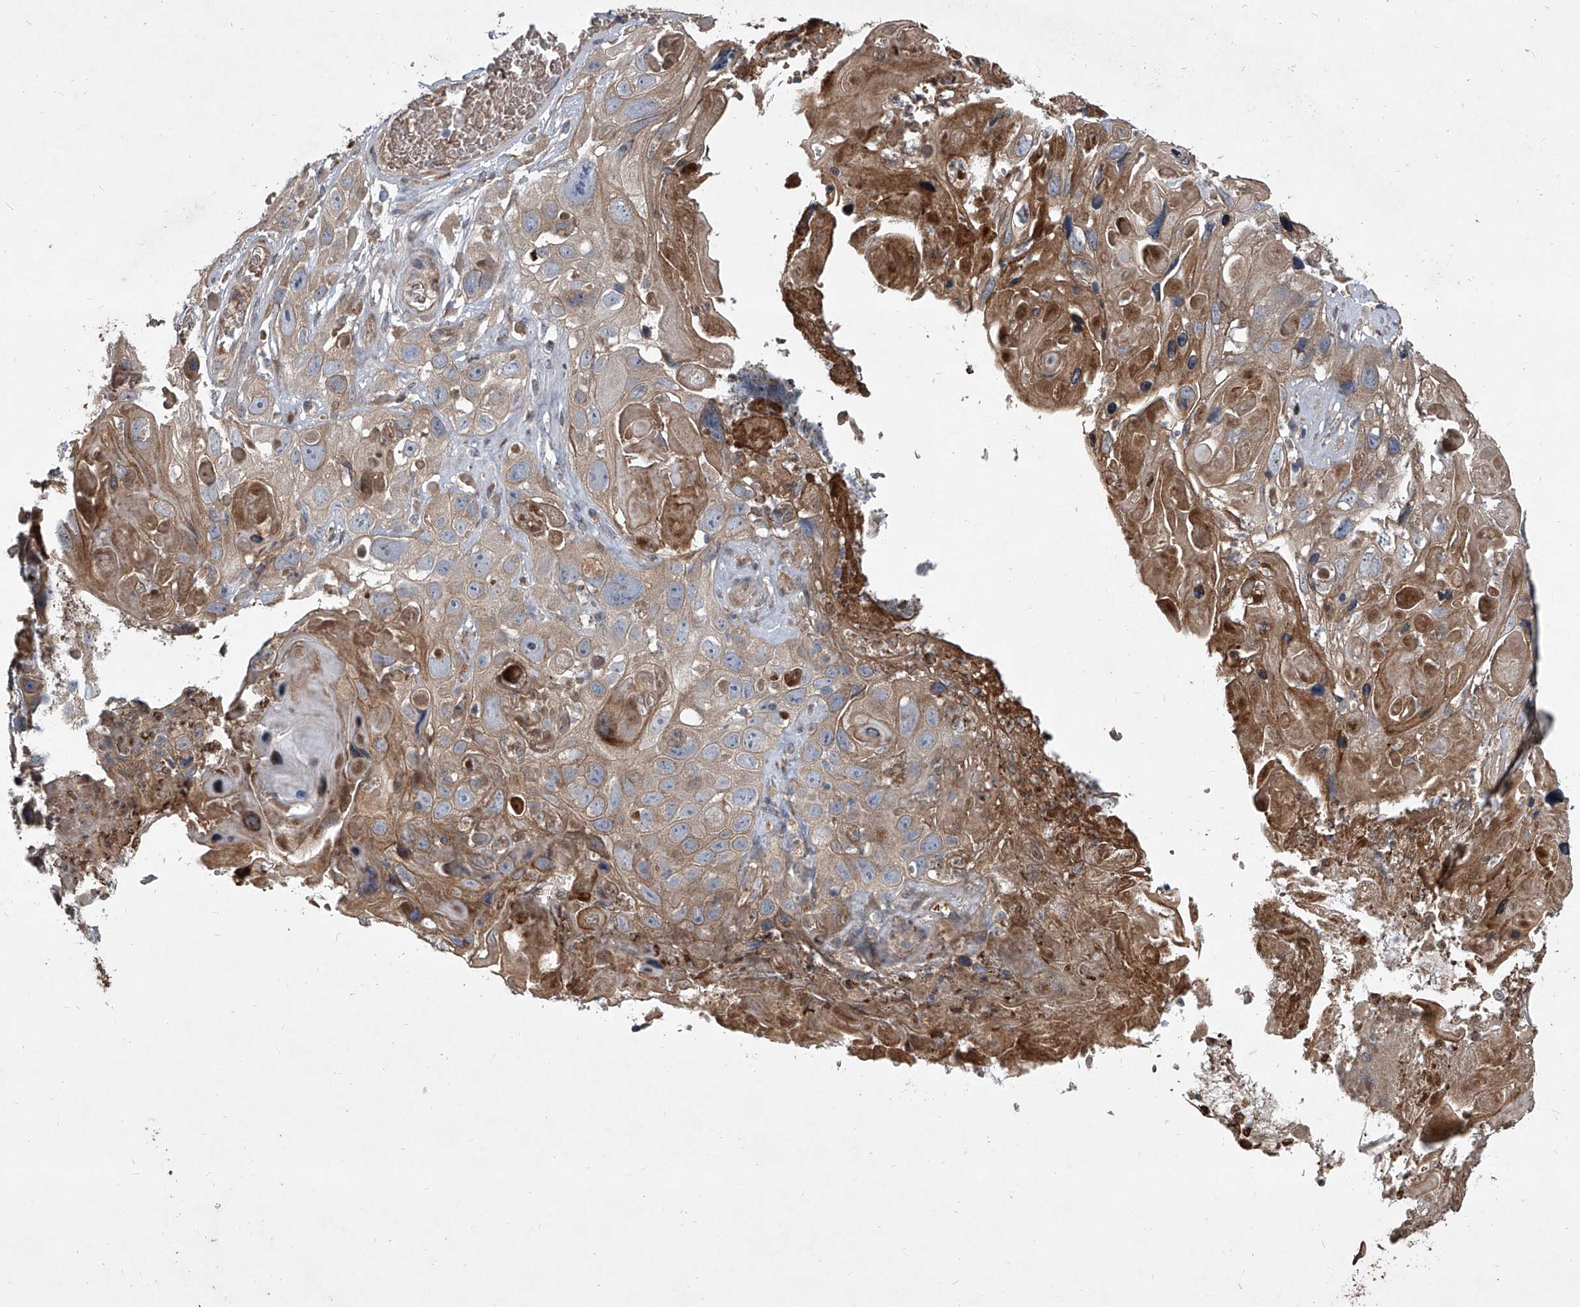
{"staining": {"intensity": "moderate", "quantity": "25%-75%", "location": "cytoplasmic/membranous"}, "tissue": "skin cancer", "cell_type": "Tumor cells", "image_type": "cancer", "snomed": [{"axis": "morphology", "description": "Squamous cell carcinoma, NOS"}, {"axis": "topography", "description": "Skin"}], "caption": "IHC staining of skin squamous cell carcinoma, which shows medium levels of moderate cytoplasmic/membranous staining in approximately 25%-75% of tumor cells indicating moderate cytoplasmic/membranous protein expression. The staining was performed using DAB (brown) for protein detection and nuclei were counterstained in hematoxylin (blue).", "gene": "EVA1C", "patient": {"sex": "male", "age": 55}}